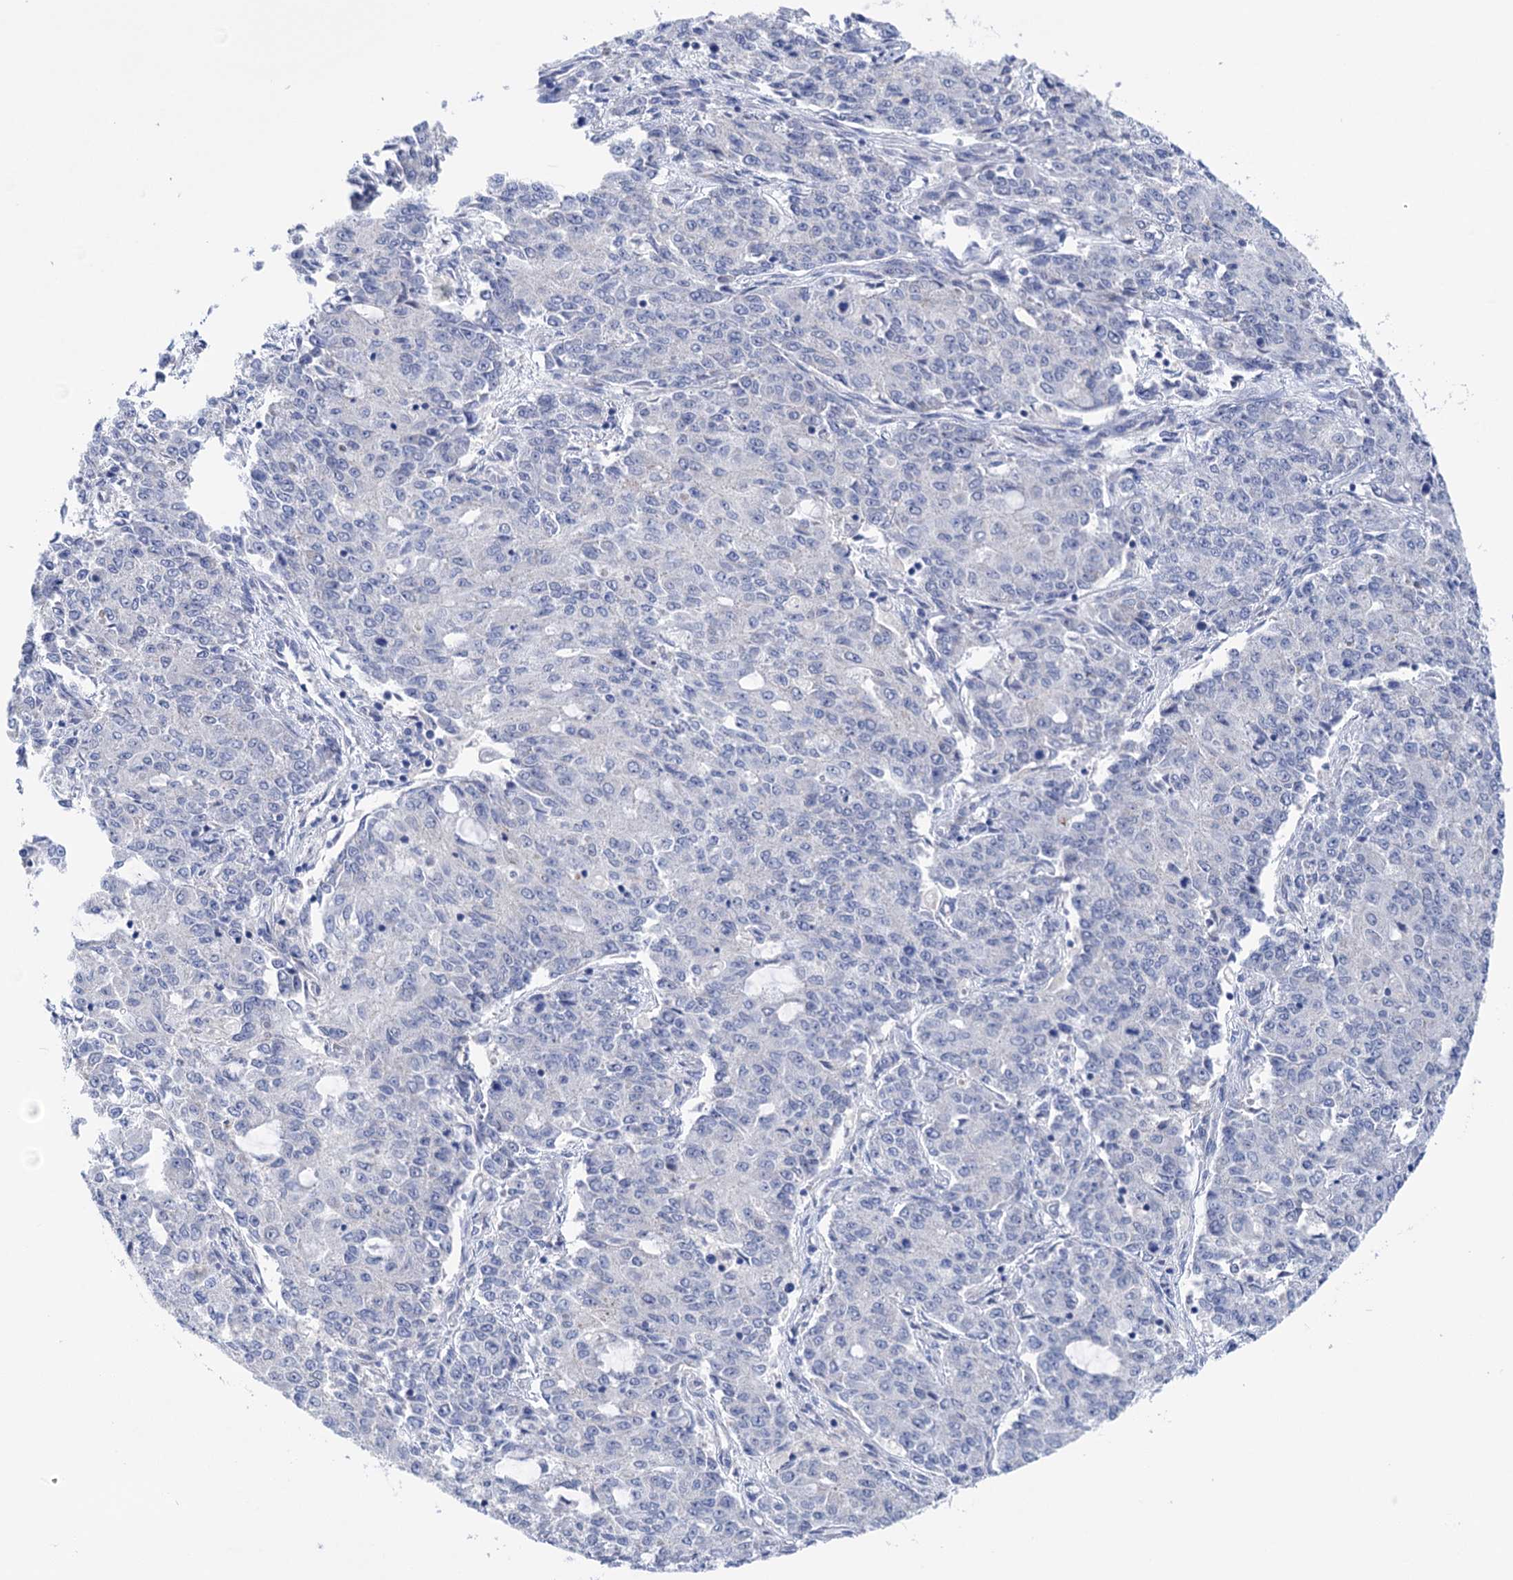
{"staining": {"intensity": "negative", "quantity": "none", "location": "none"}, "tissue": "endometrial cancer", "cell_type": "Tumor cells", "image_type": "cancer", "snomed": [{"axis": "morphology", "description": "Adenocarcinoma, NOS"}, {"axis": "topography", "description": "Endometrium"}], "caption": "This is a image of immunohistochemistry (IHC) staining of endometrial cancer (adenocarcinoma), which shows no expression in tumor cells. The staining was performed using DAB to visualize the protein expression in brown, while the nuclei were stained in blue with hematoxylin (Magnification: 20x).", "gene": "SUCLA2", "patient": {"sex": "female", "age": 50}}